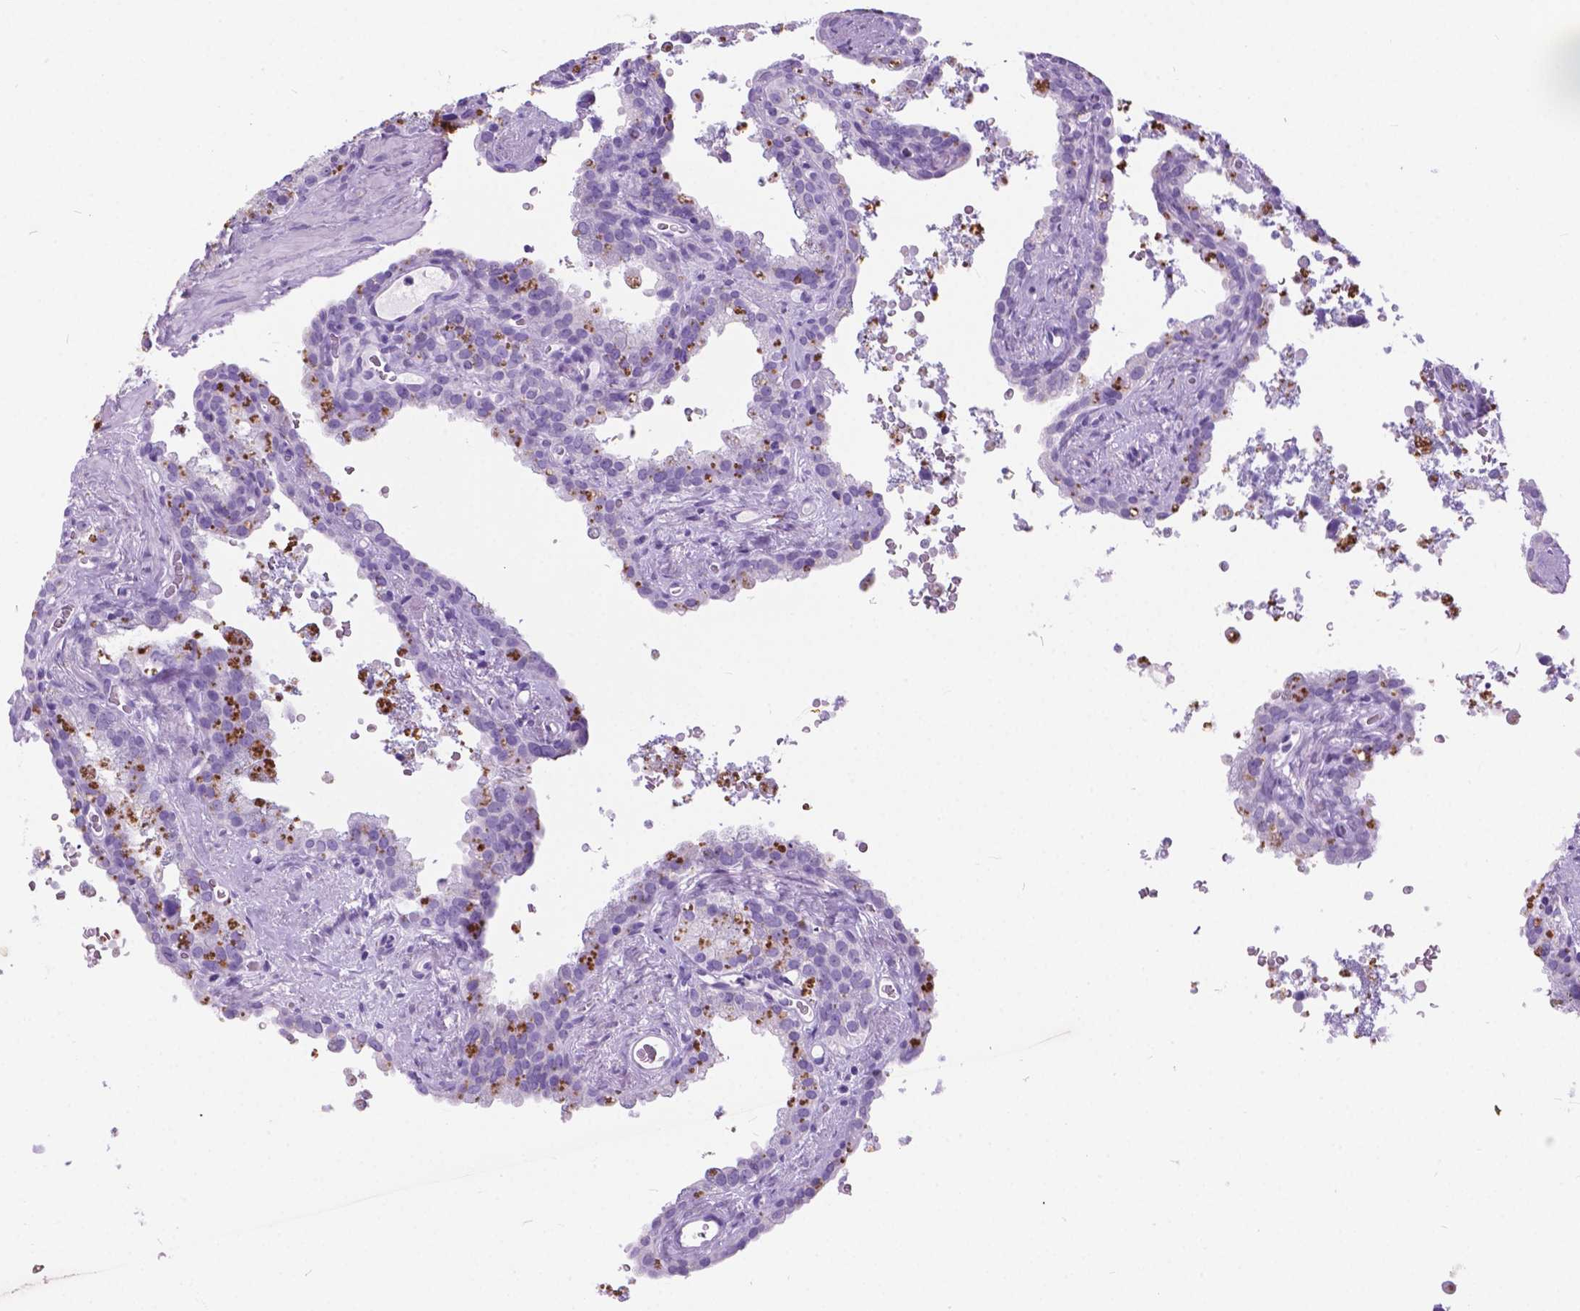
{"staining": {"intensity": "negative", "quantity": "none", "location": "none"}, "tissue": "seminal vesicle", "cell_type": "Glandular cells", "image_type": "normal", "snomed": [{"axis": "morphology", "description": "Normal tissue, NOS"}, {"axis": "topography", "description": "Prostate"}, {"axis": "topography", "description": "Seminal veicle"}], "caption": "Histopathology image shows no protein staining in glandular cells of benign seminal vesicle. The staining is performed using DAB brown chromogen with nuclei counter-stained in using hematoxylin.", "gene": "ARMS2", "patient": {"sex": "male", "age": 71}}